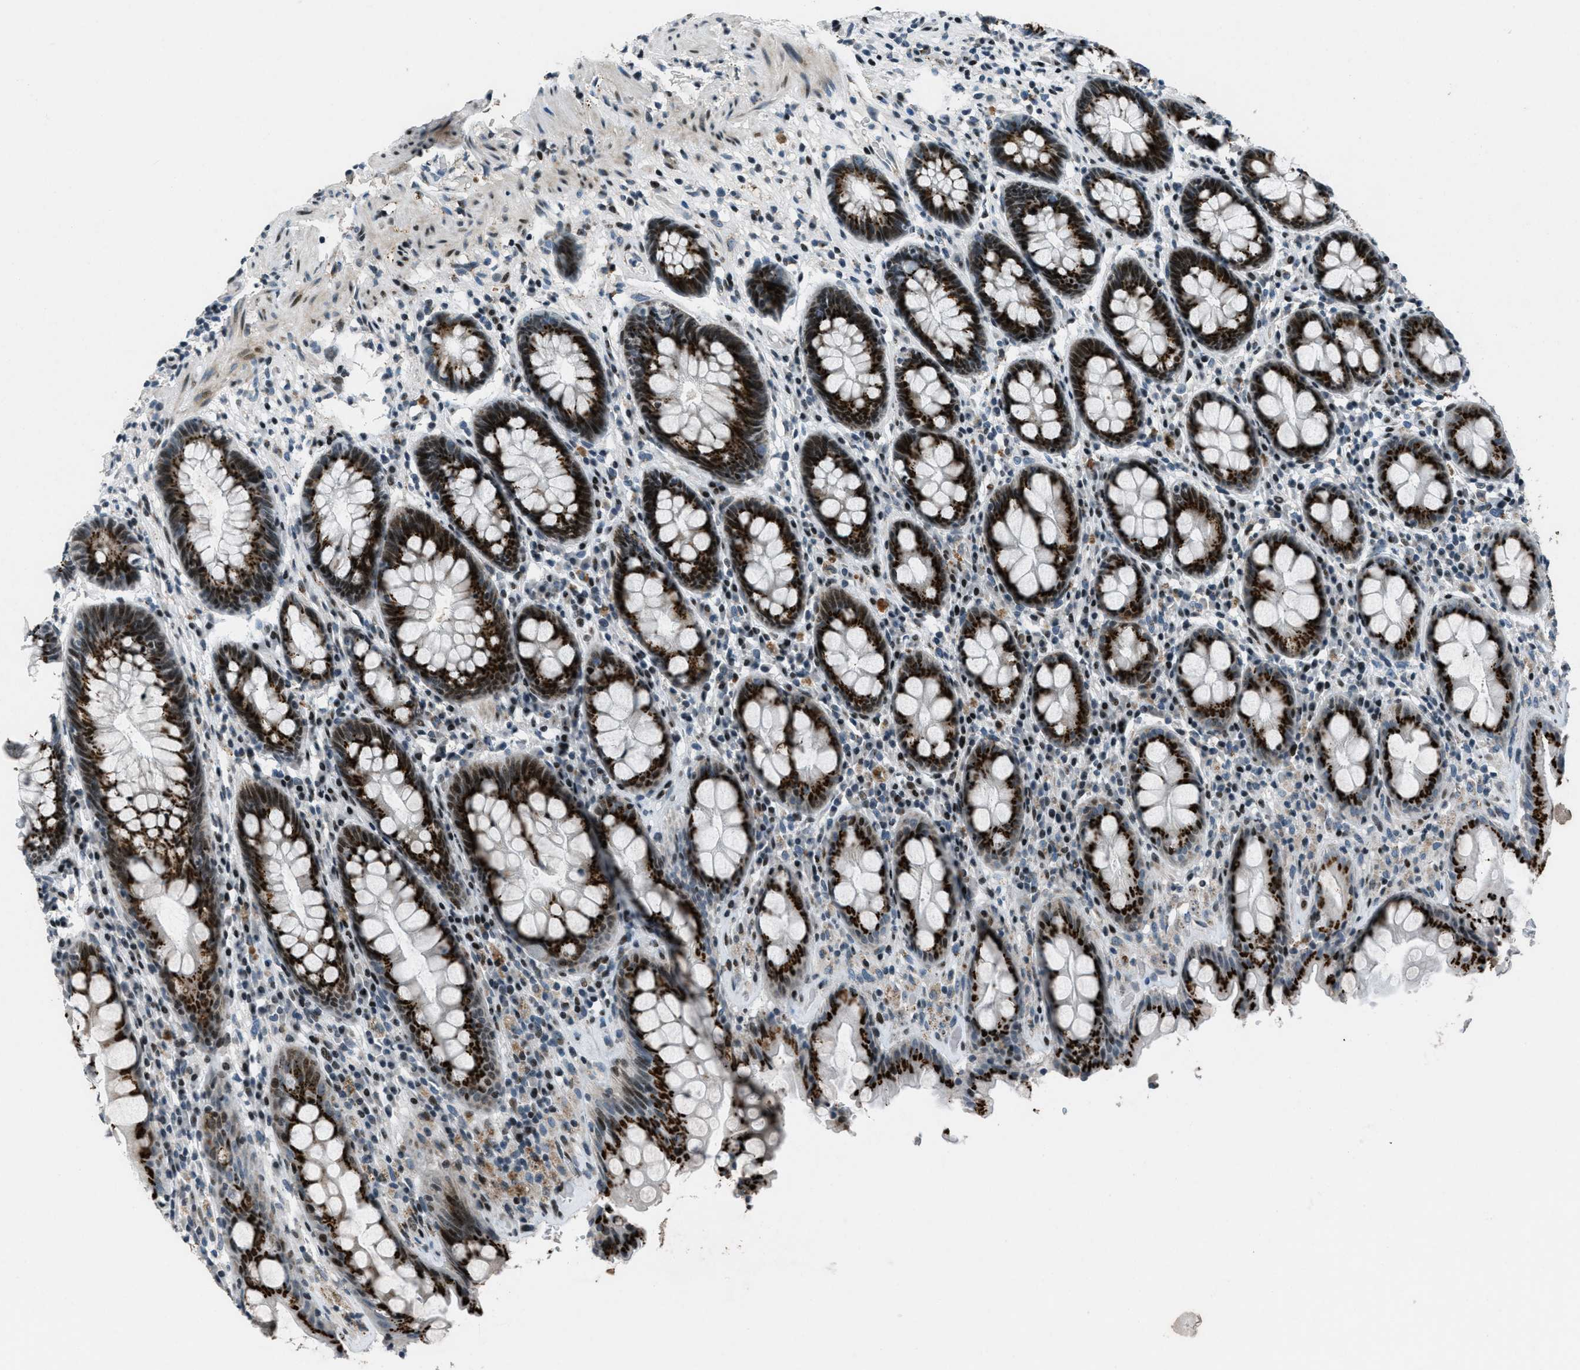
{"staining": {"intensity": "strong", "quantity": ">75%", "location": "cytoplasmic/membranous"}, "tissue": "rectum", "cell_type": "Glandular cells", "image_type": "normal", "snomed": [{"axis": "morphology", "description": "Normal tissue, NOS"}, {"axis": "topography", "description": "Rectum"}], "caption": "IHC image of unremarkable rectum stained for a protein (brown), which exhibits high levels of strong cytoplasmic/membranous staining in about >75% of glandular cells.", "gene": "GPC6", "patient": {"sex": "male", "age": 64}}